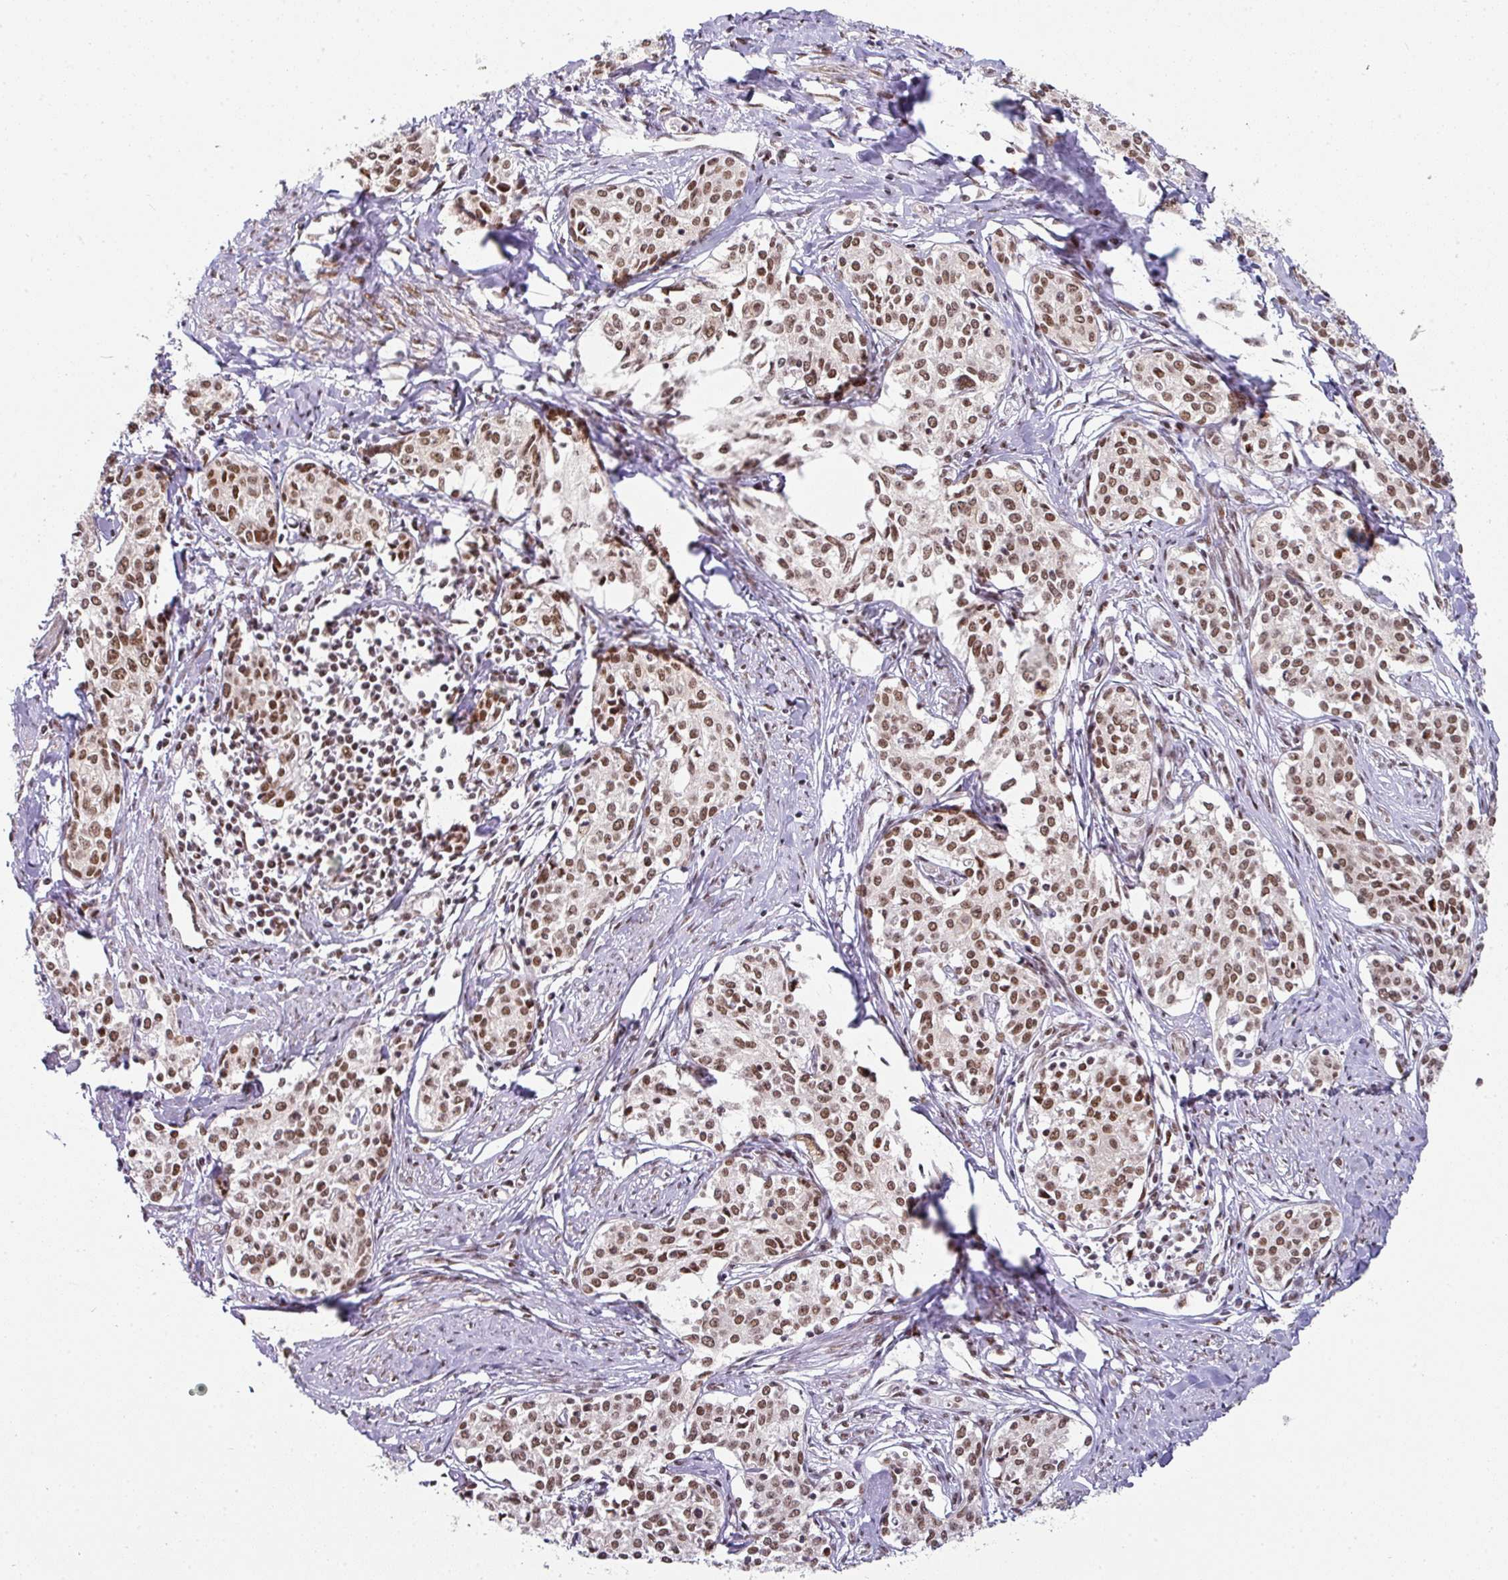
{"staining": {"intensity": "moderate", "quantity": ">75%", "location": "nuclear"}, "tissue": "cervical cancer", "cell_type": "Tumor cells", "image_type": "cancer", "snomed": [{"axis": "morphology", "description": "Squamous cell carcinoma, NOS"}, {"axis": "morphology", "description": "Adenocarcinoma, NOS"}, {"axis": "topography", "description": "Cervix"}], "caption": "The micrograph displays immunohistochemical staining of cervical adenocarcinoma. There is moderate nuclear expression is seen in approximately >75% of tumor cells. (DAB = brown stain, brightfield microscopy at high magnification).", "gene": "NCOA5", "patient": {"sex": "female", "age": 52}}